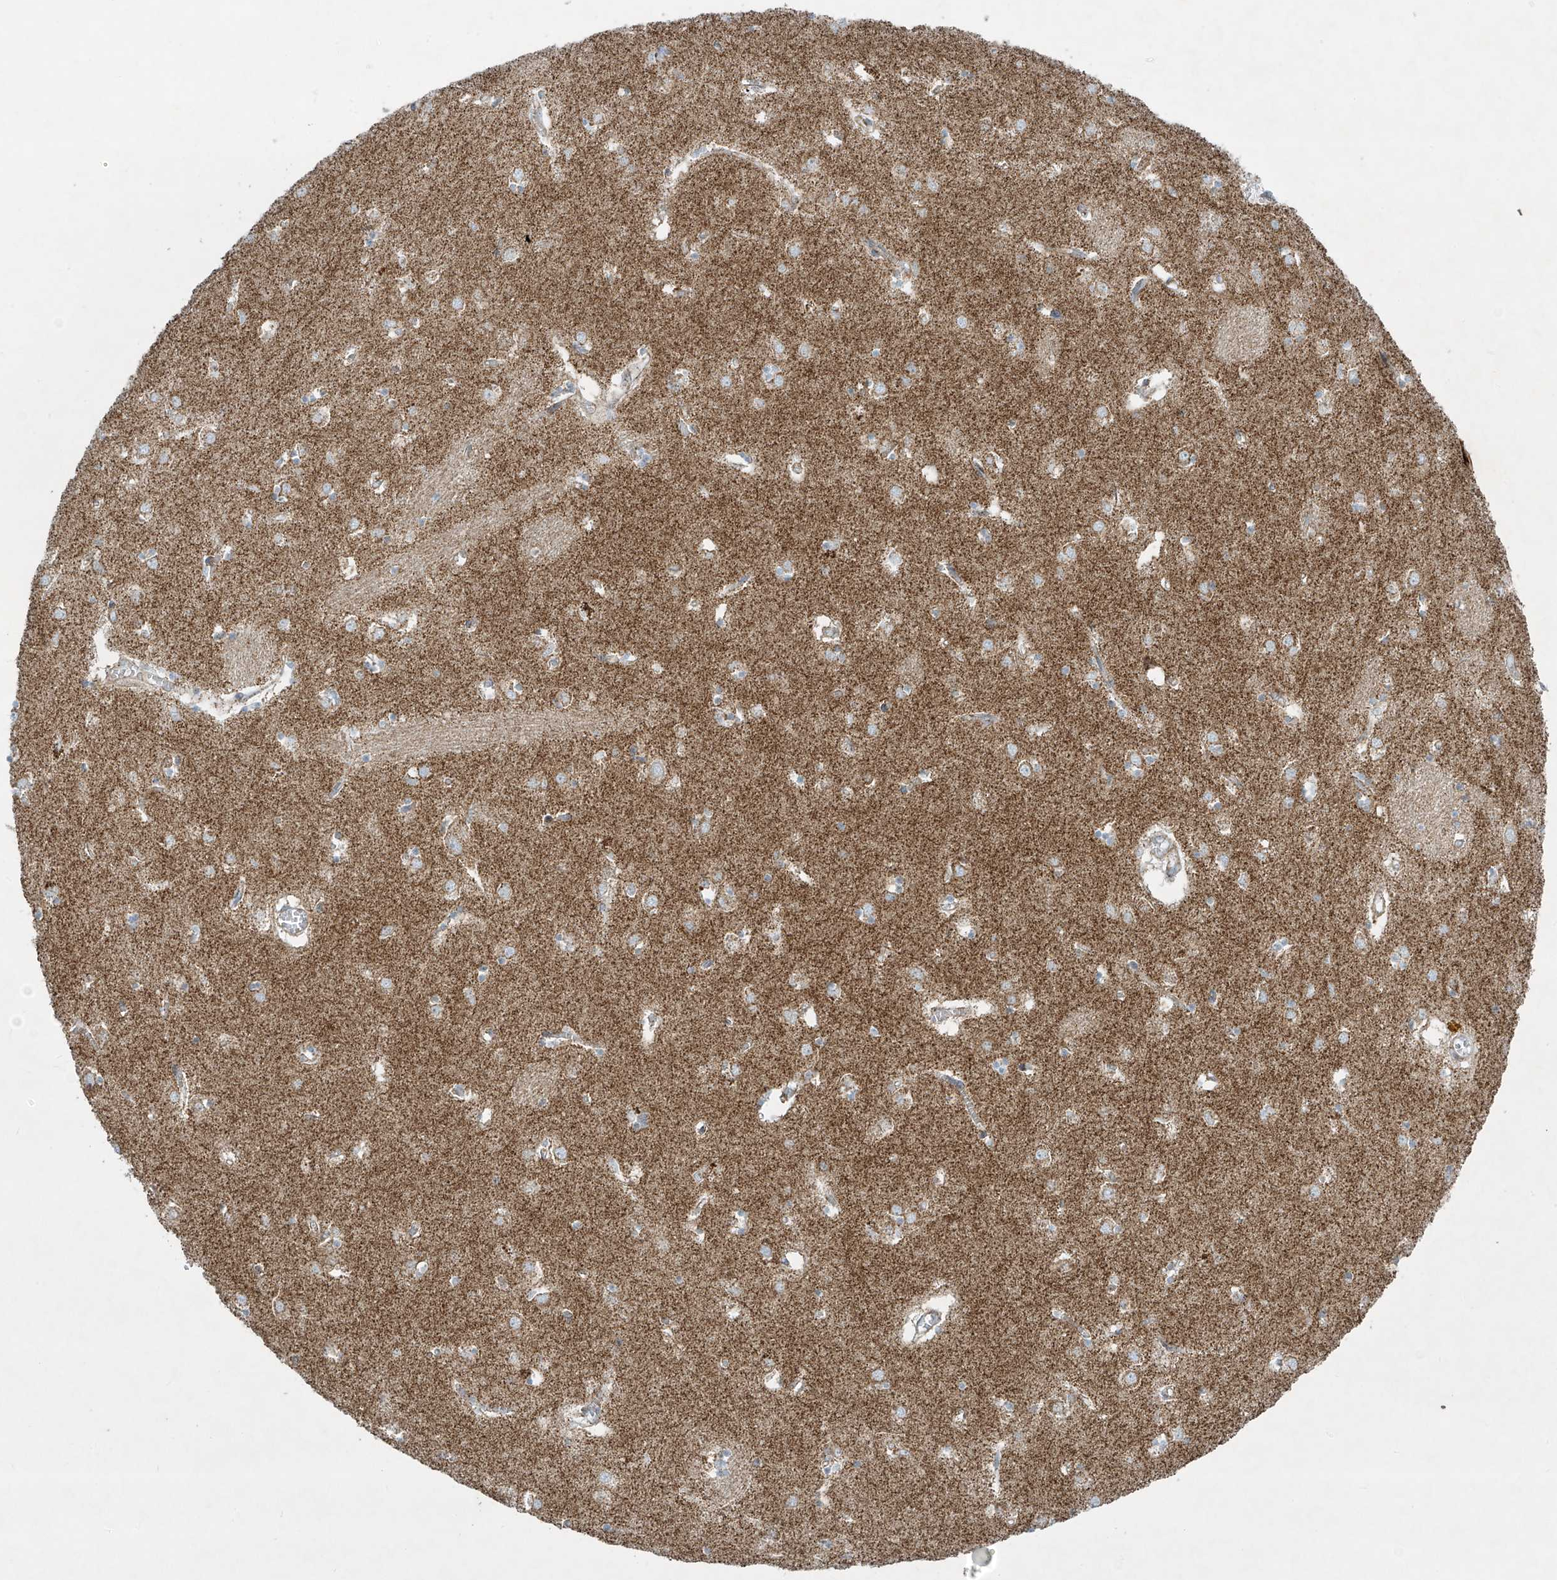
{"staining": {"intensity": "weak", "quantity": "25%-75%", "location": "cytoplasmic/membranous"}, "tissue": "caudate", "cell_type": "Glial cells", "image_type": "normal", "snomed": [{"axis": "morphology", "description": "Normal tissue, NOS"}, {"axis": "topography", "description": "Lateral ventricle wall"}], "caption": "IHC histopathology image of normal caudate: human caudate stained using immunohistochemistry demonstrates low levels of weak protein expression localized specifically in the cytoplasmic/membranous of glial cells, appearing as a cytoplasmic/membranous brown color.", "gene": "SMDT1", "patient": {"sex": "male", "age": 70}}